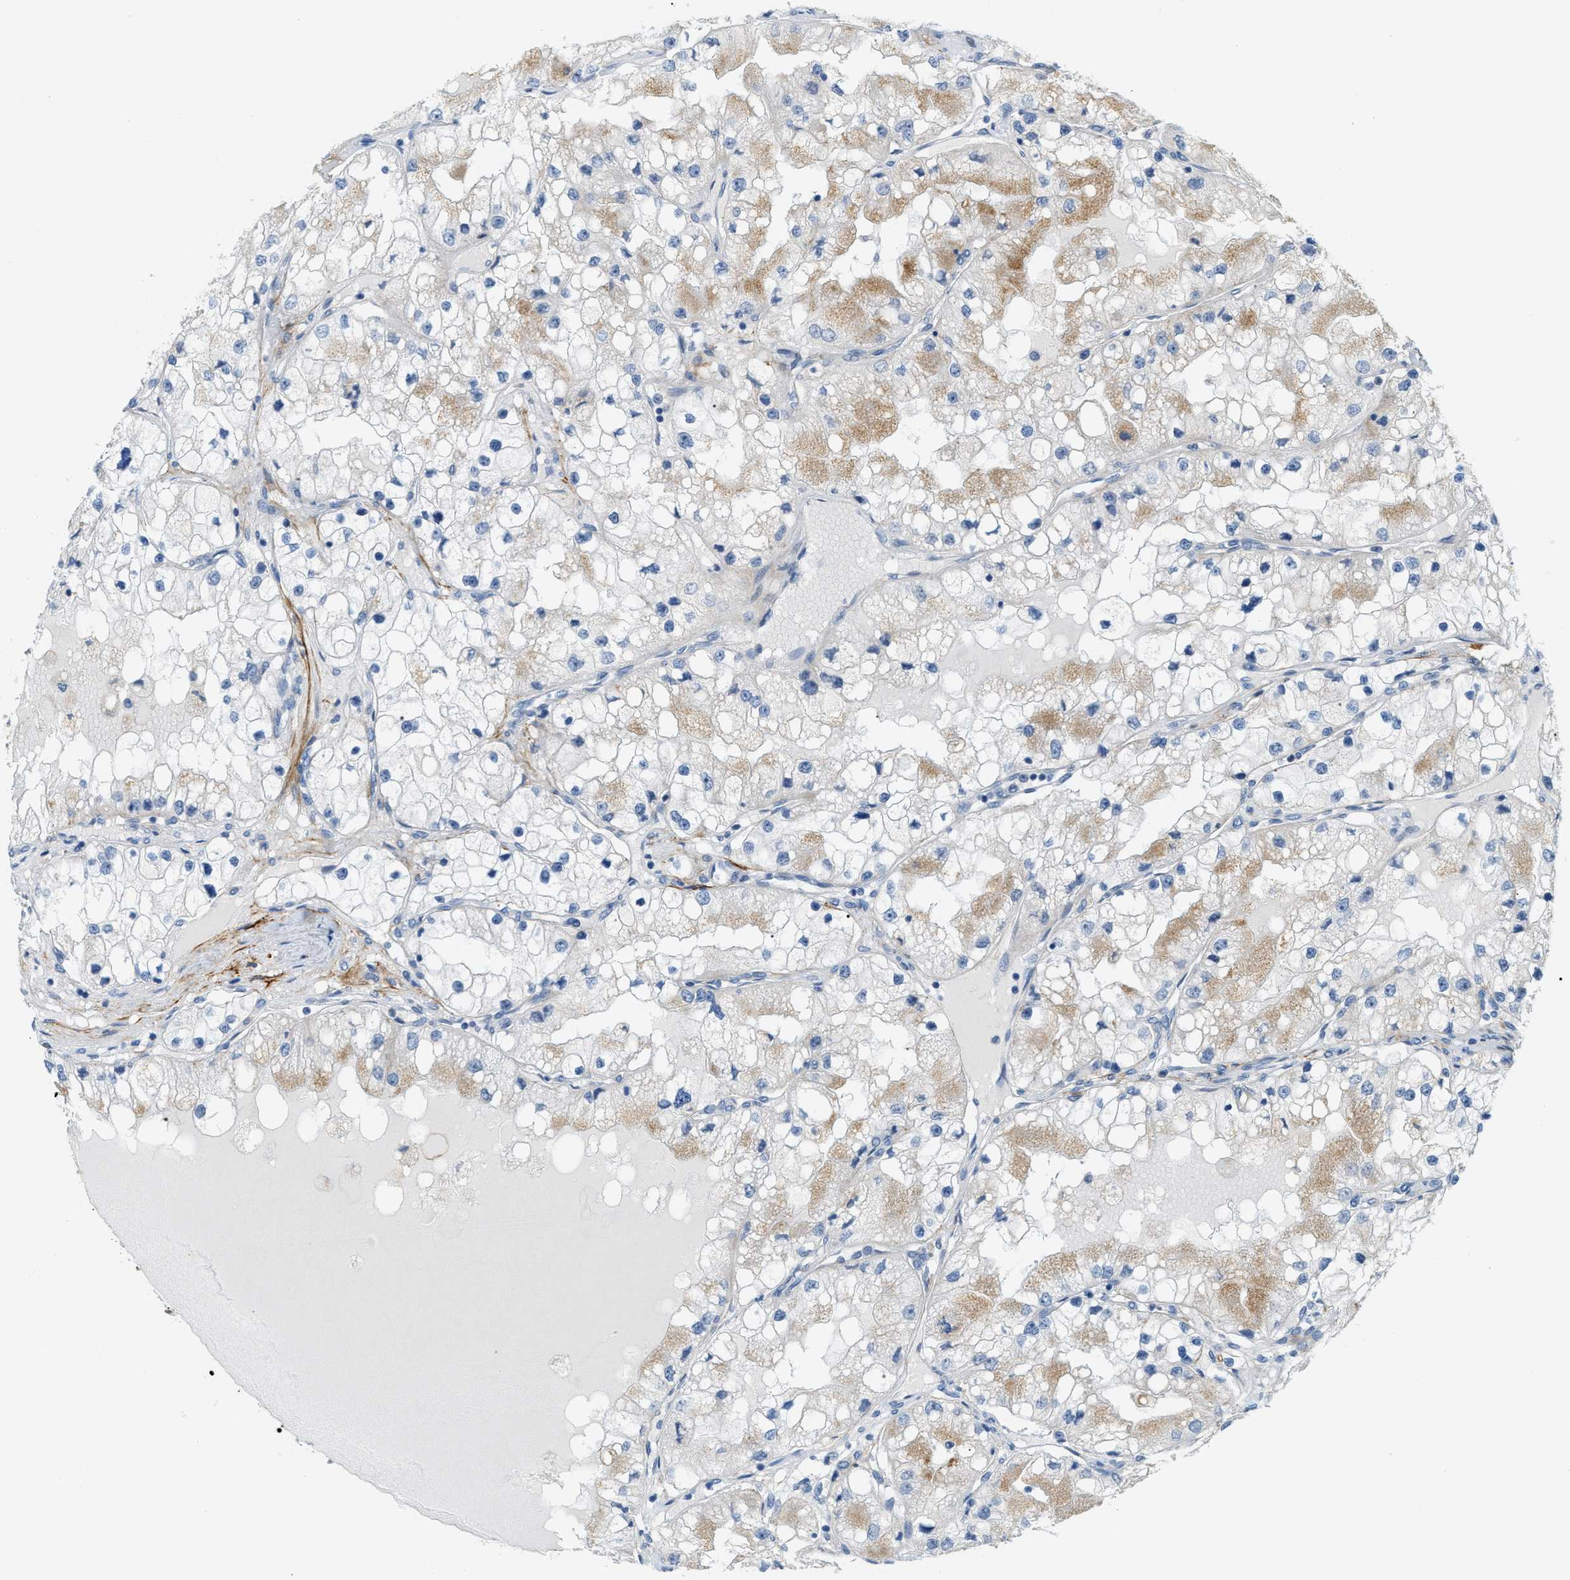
{"staining": {"intensity": "weak", "quantity": "25%-75%", "location": "cytoplasmic/membranous"}, "tissue": "renal cancer", "cell_type": "Tumor cells", "image_type": "cancer", "snomed": [{"axis": "morphology", "description": "Adenocarcinoma, NOS"}, {"axis": "topography", "description": "Kidney"}], "caption": "Renal adenocarcinoma stained with DAB (3,3'-diaminobenzidine) immunohistochemistry exhibits low levels of weak cytoplasmic/membranous expression in approximately 25%-75% of tumor cells.", "gene": "LMBRD1", "patient": {"sex": "male", "age": 68}}